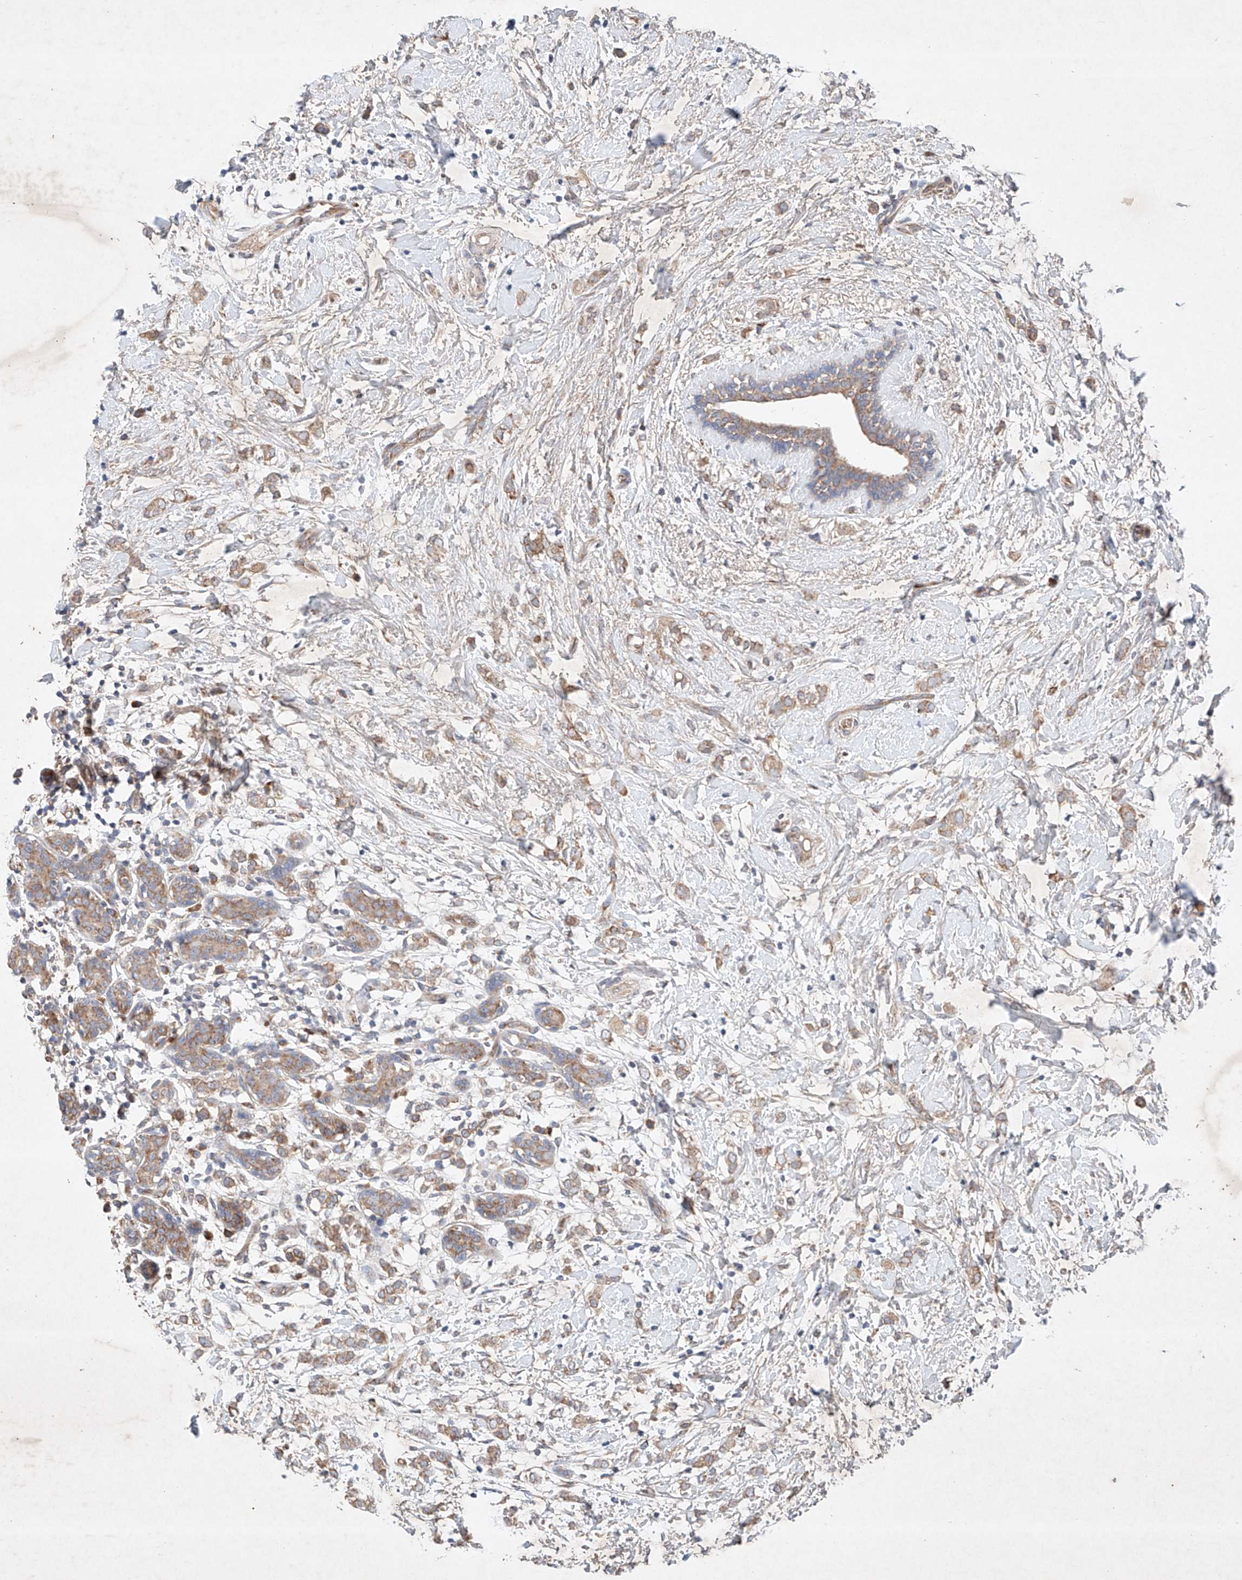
{"staining": {"intensity": "weak", "quantity": ">75%", "location": "cytoplasmic/membranous"}, "tissue": "breast cancer", "cell_type": "Tumor cells", "image_type": "cancer", "snomed": [{"axis": "morphology", "description": "Normal tissue, NOS"}, {"axis": "morphology", "description": "Lobular carcinoma"}, {"axis": "topography", "description": "Breast"}], "caption": "Immunohistochemical staining of human breast cancer shows weak cytoplasmic/membranous protein staining in about >75% of tumor cells.", "gene": "FASTK", "patient": {"sex": "female", "age": 47}}